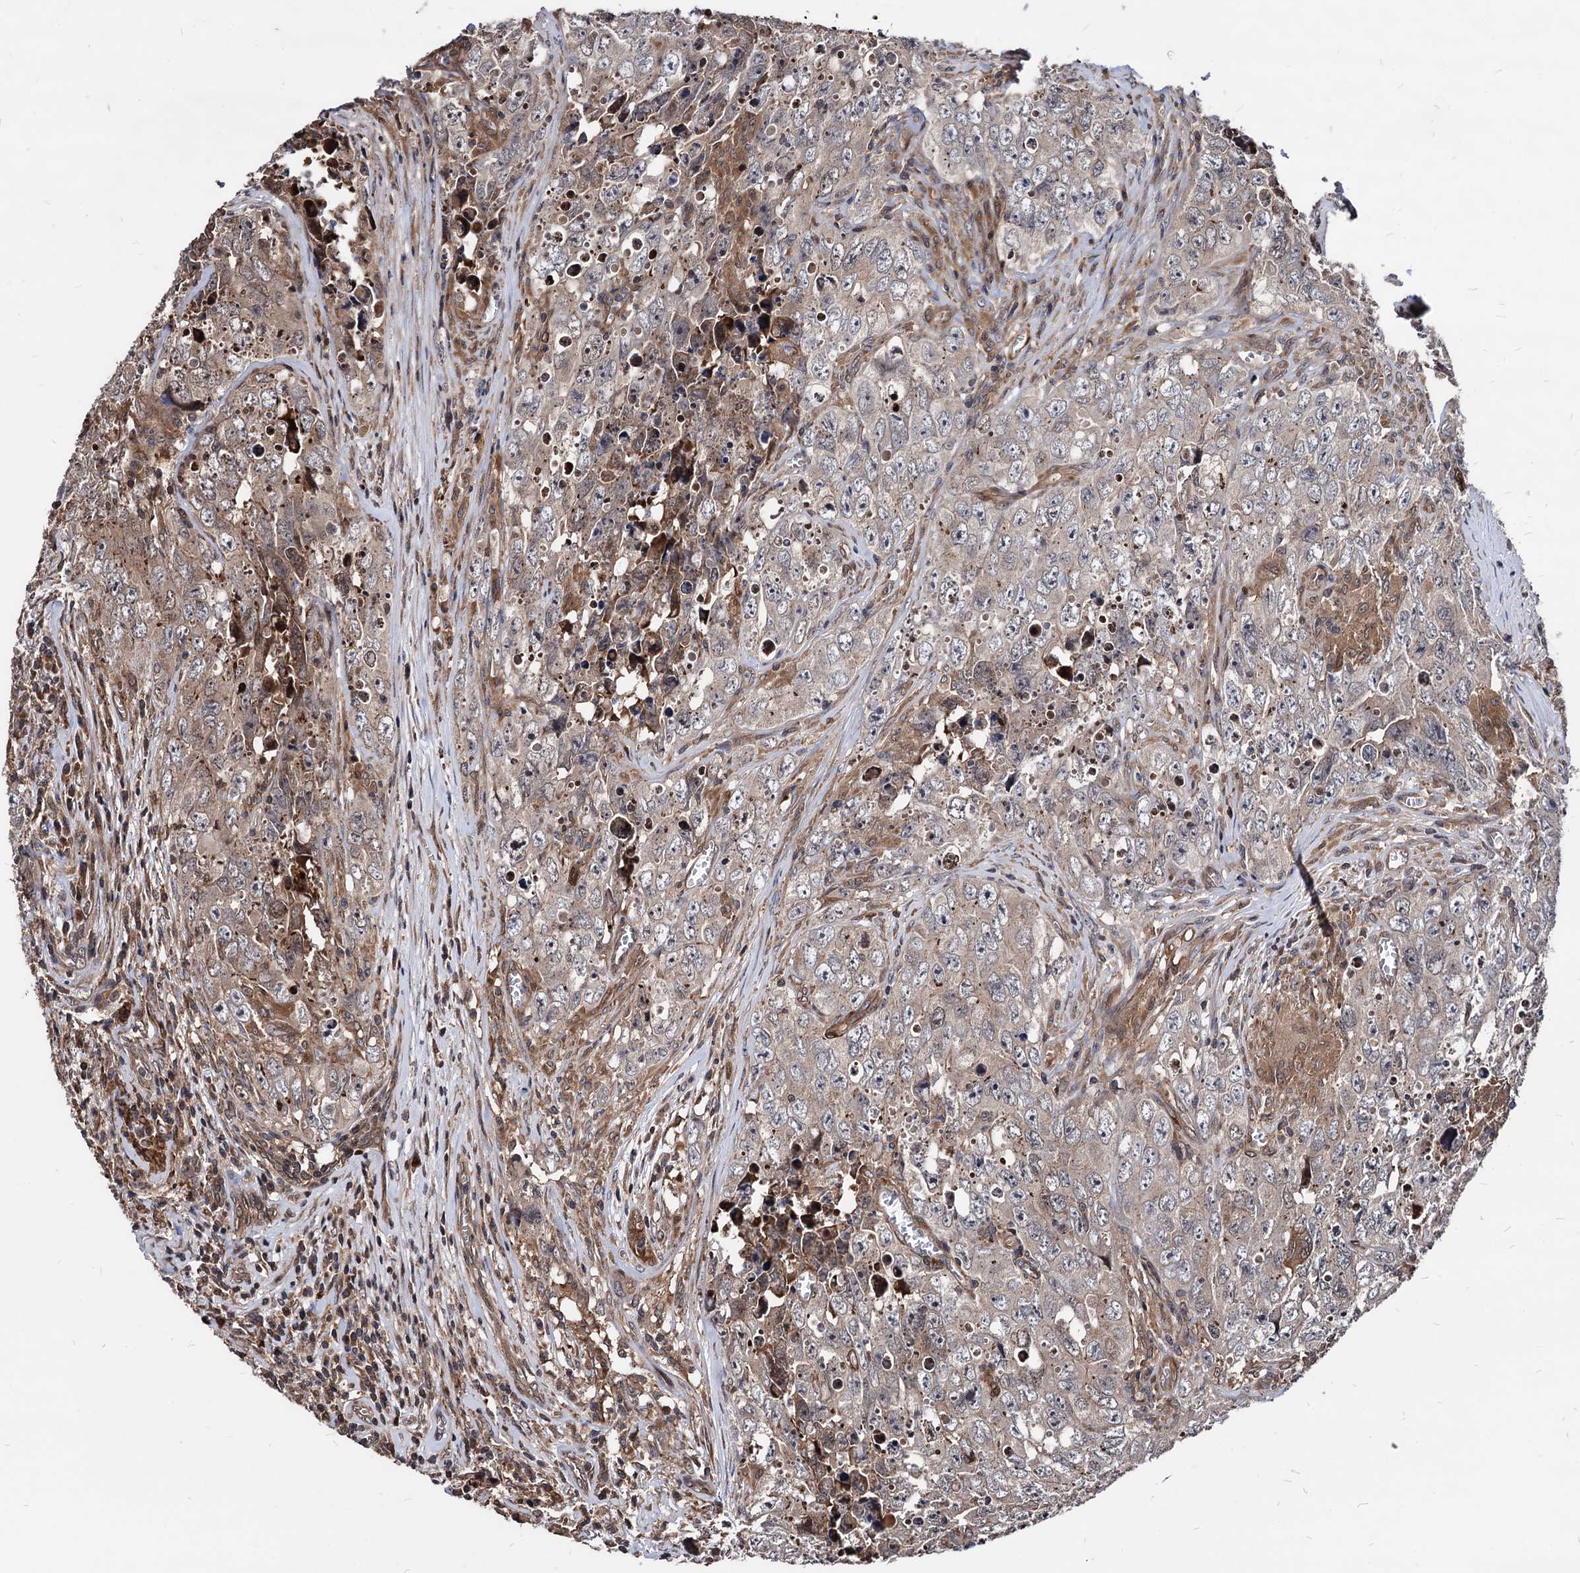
{"staining": {"intensity": "weak", "quantity": "<25%", "location": "cytoplasmic/membranous"}, "tissue": "testis cancer", "cell_type": "Tumor cells", "image_type": "cancer", "snomed": [{"axis": "morphology", "description": "Seminoma, NOS"}, {"axis": "morphology", "description": "Carcinoma, Embryonal, NOS"}, {"axis": "topography", "description": "Testis"}], "caption": "Human testis embryonal carcinoma stained for a protein using IHC reveals no expression in tumor cells.", "gene": "ANKRD12", "patient": {"sex": "male", "age": 43}}